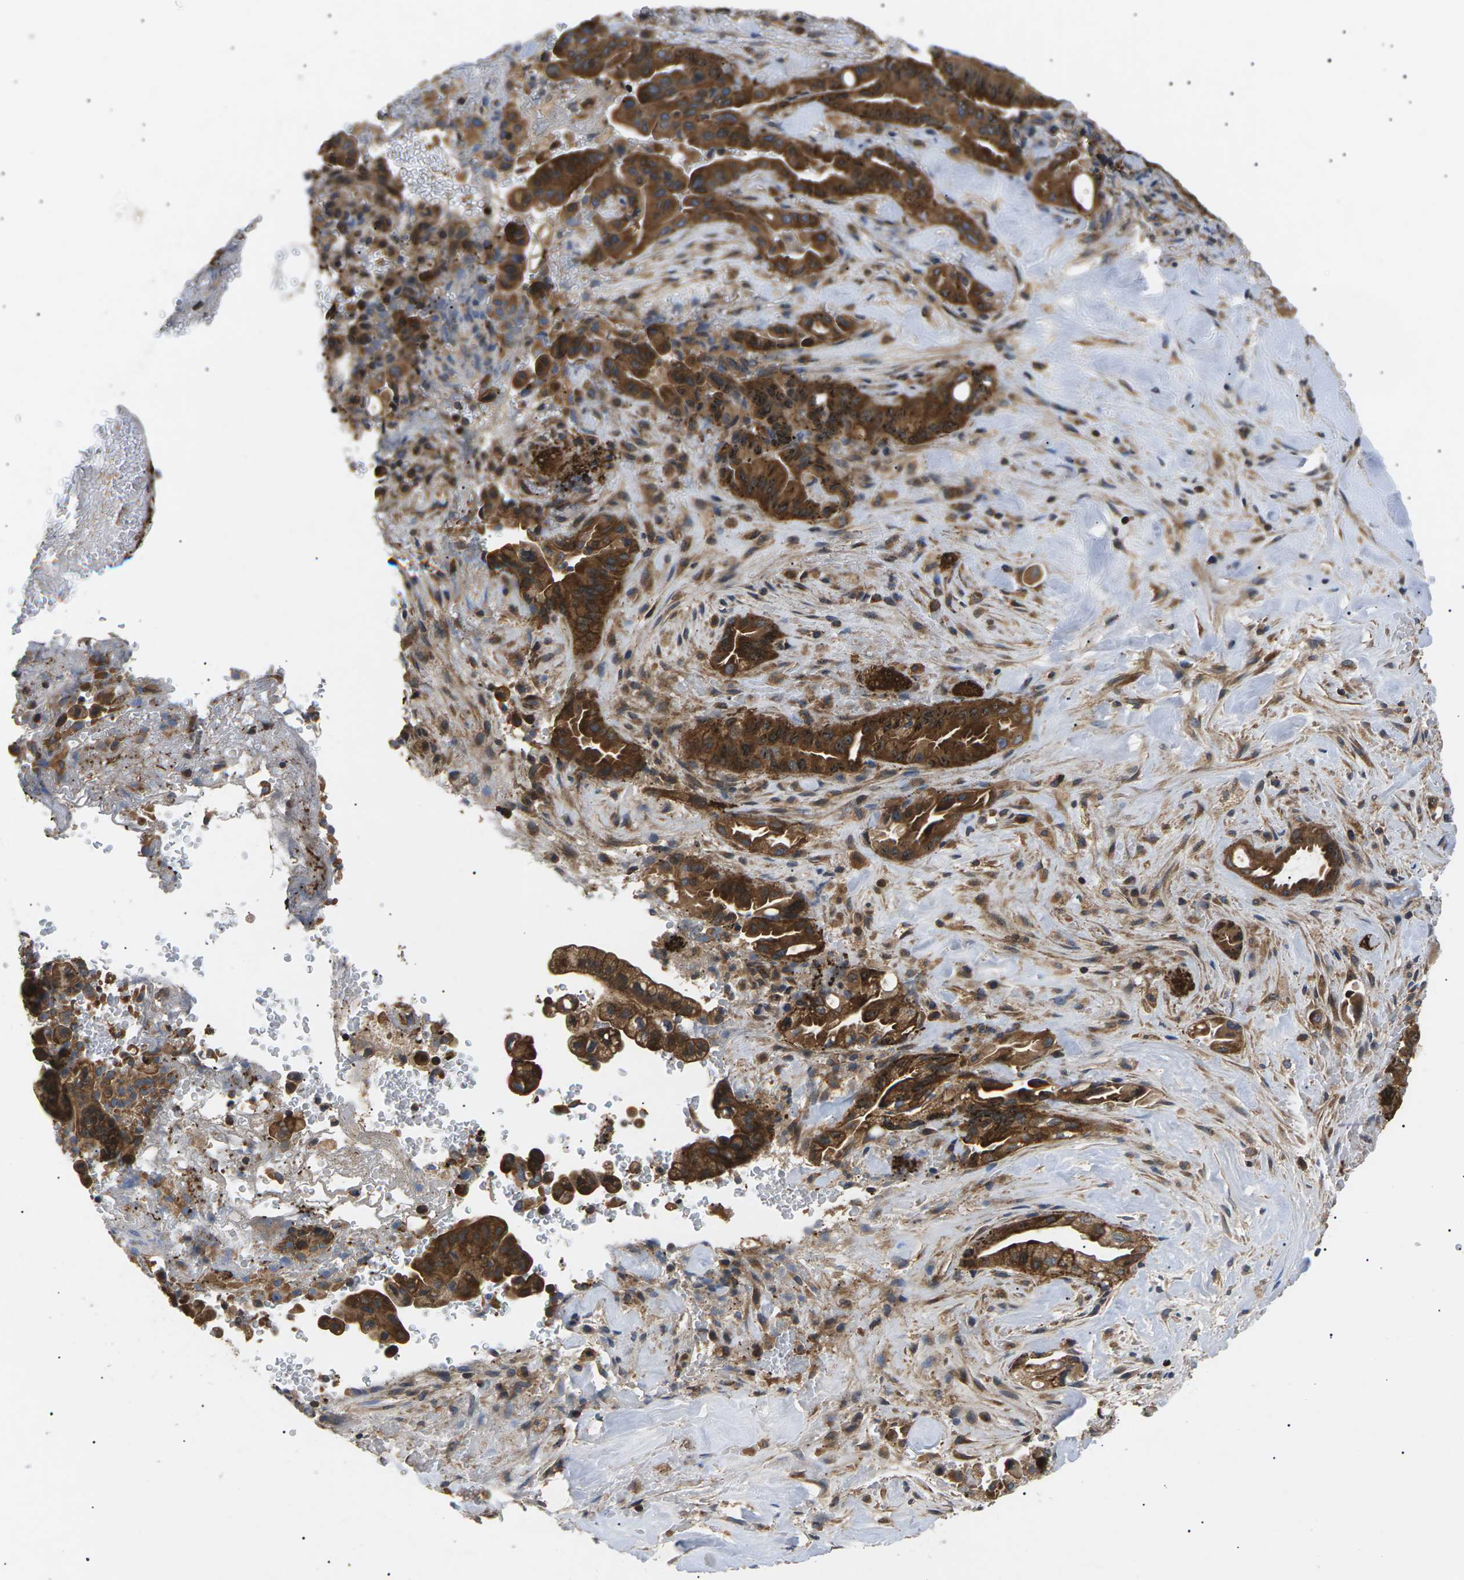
{"staining": {"intensity": "strong", "quantity": ">75%", "location": "cytoplasmic/membranous"}, "tissue": "liver cancer", "cell_type": "Tumor cells", "image_type": "cancer", "snomed": [{"axis": "morphology", "description": "Cholangiocarcinoma"}, {"axis": "topography", "description": "Liver"}], "caption": "Immunohistochemistry (DAB) staining of human cholangiocarcinoma (liver) displays strong cytoplasmic/membranous protein positivity in about >75% of tumor cells.", "gene": "TMTC4", "patient": {"sex": "female", "age": 68}}